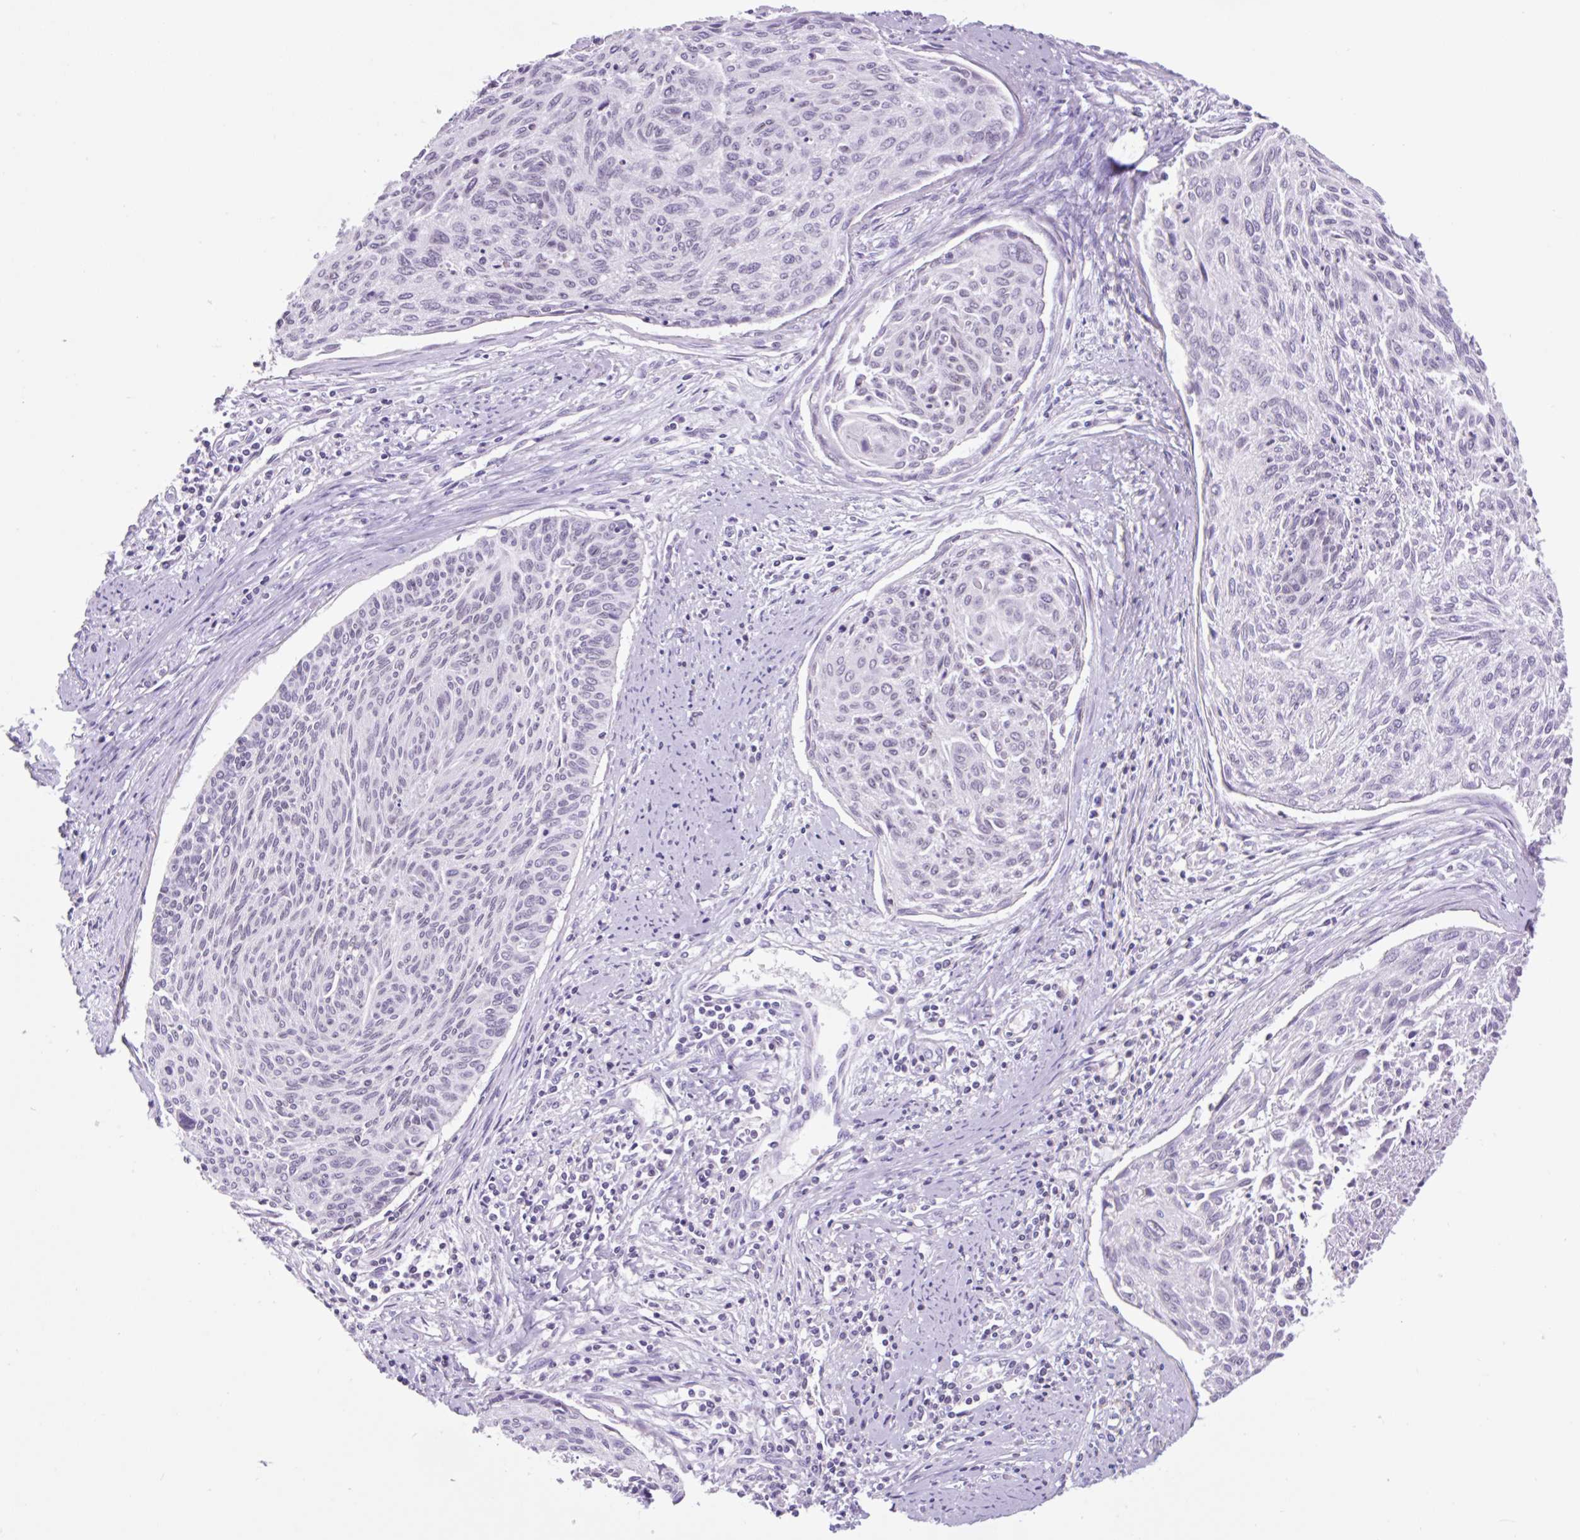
{"staining": {"intensity": "negative", "quantity": "none", "location": "none"}, "tissue": "cervical cancer", "cell_type": "Tumor cells", "image_type": "cancer", "snomed": [{"axis": "morphology", "description": "Squamous cell carcinoma, NOS"}, {"axis": "topography", "description": "Cervix"}], "caption": "Histopathology image shows no protein staining in tumor cells of cervical cancer tissue. (DAB immunohistochemistry (IHC) with hematoxylin counter stain).", "gene": "VPREB1", "patient": {"sex": "female", "age": 55}}